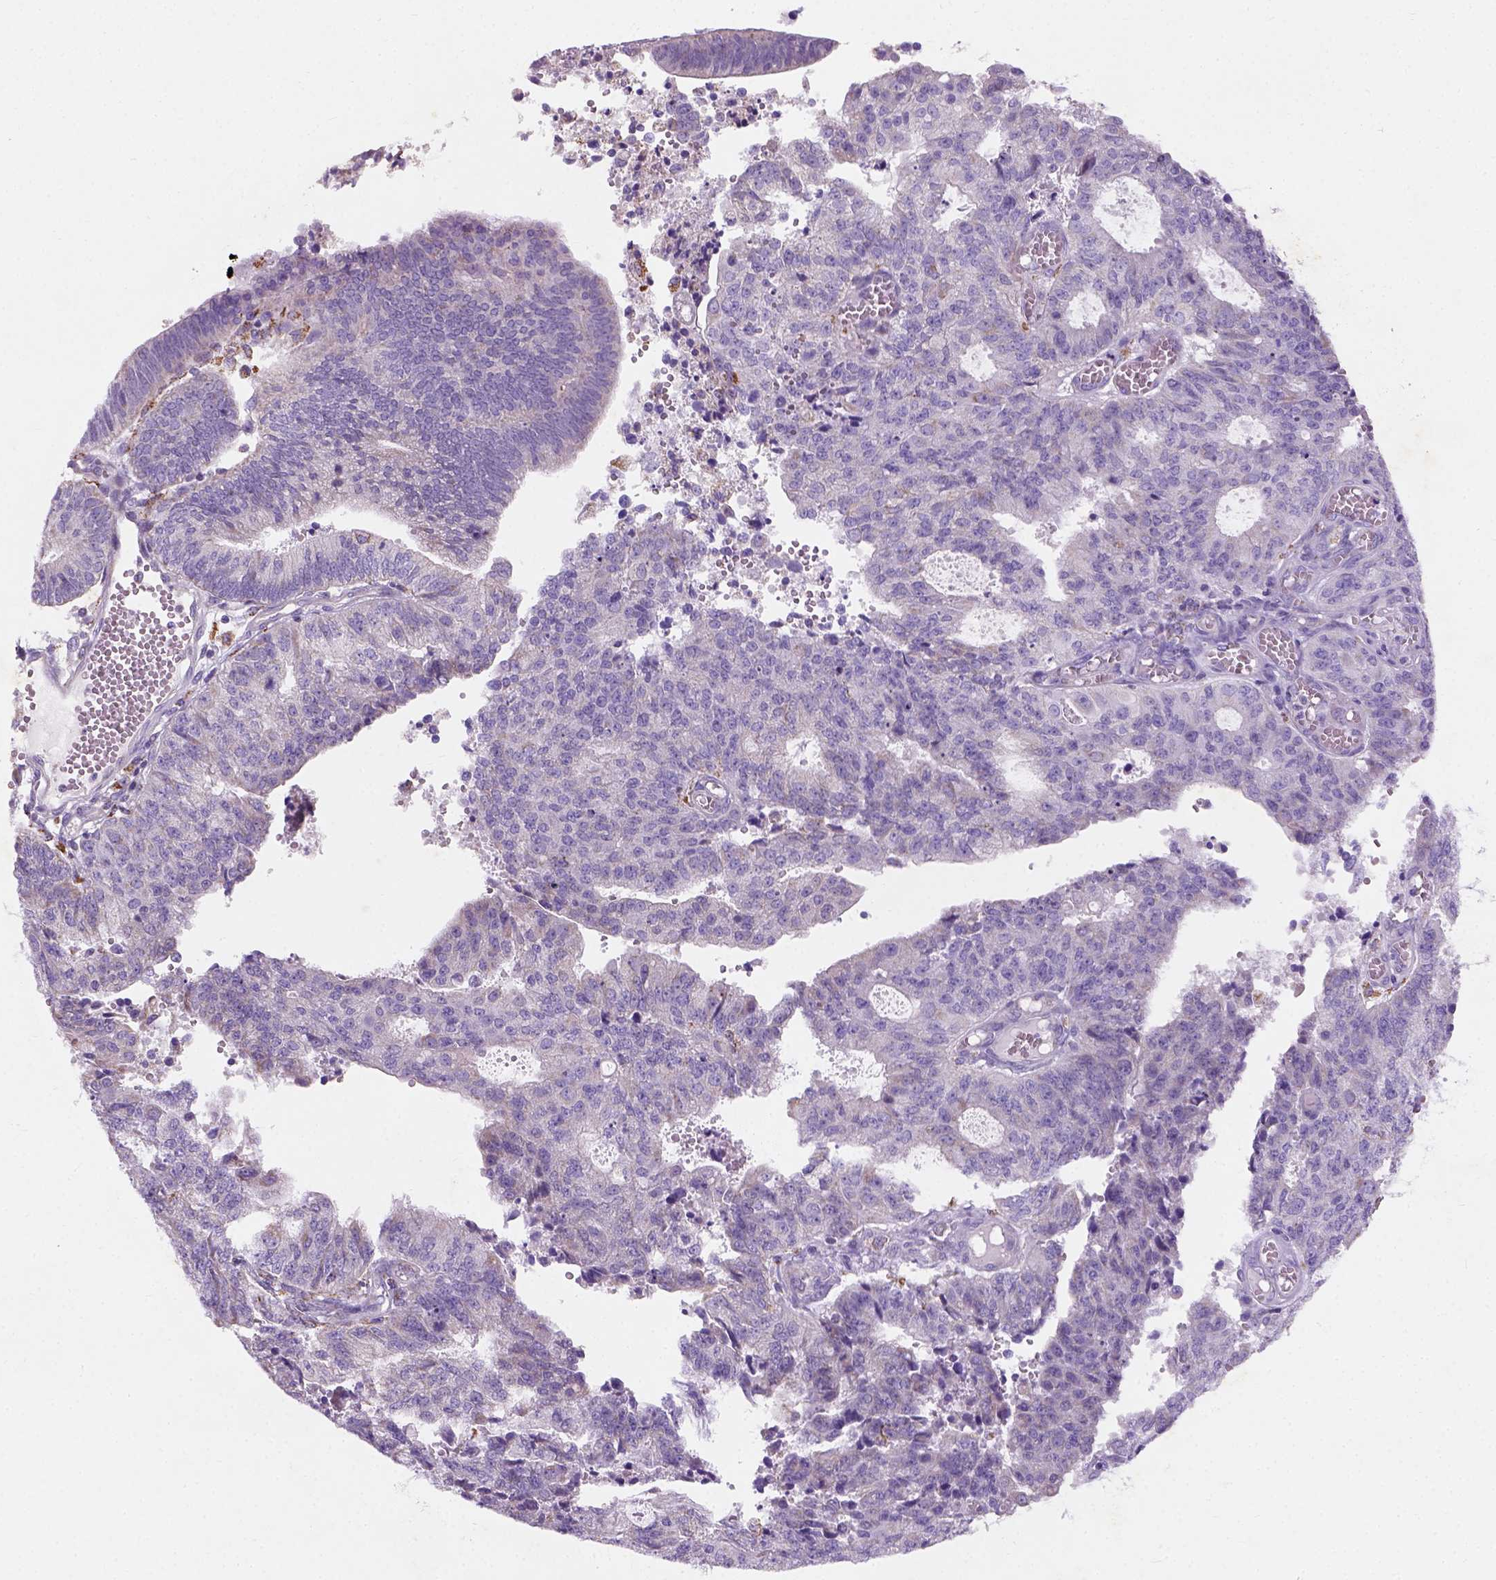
{"staining": {"intensity": "negative", "quantity": "none", "location": "none"}, "tissue": "endometrial cancer", "cell_type": "Tumor cells", "image_type": "cancer", "snomed": [{"axis": "morphology", "description": "Adenocarcinoma, NOS"}, {"axis": "topography", "description": "Endometrium"}], "caption": "An immunohistochemistry (IHC) histopathology image of endometrial cancer is shown. There is no staining in tumor cells of endometrial cancer. (Brightfield microscopy of DAB immunohistochemistry (IHC) at high magnification).", "gene": "CHODL", "patient": {"sex": "female", "age": 82}}